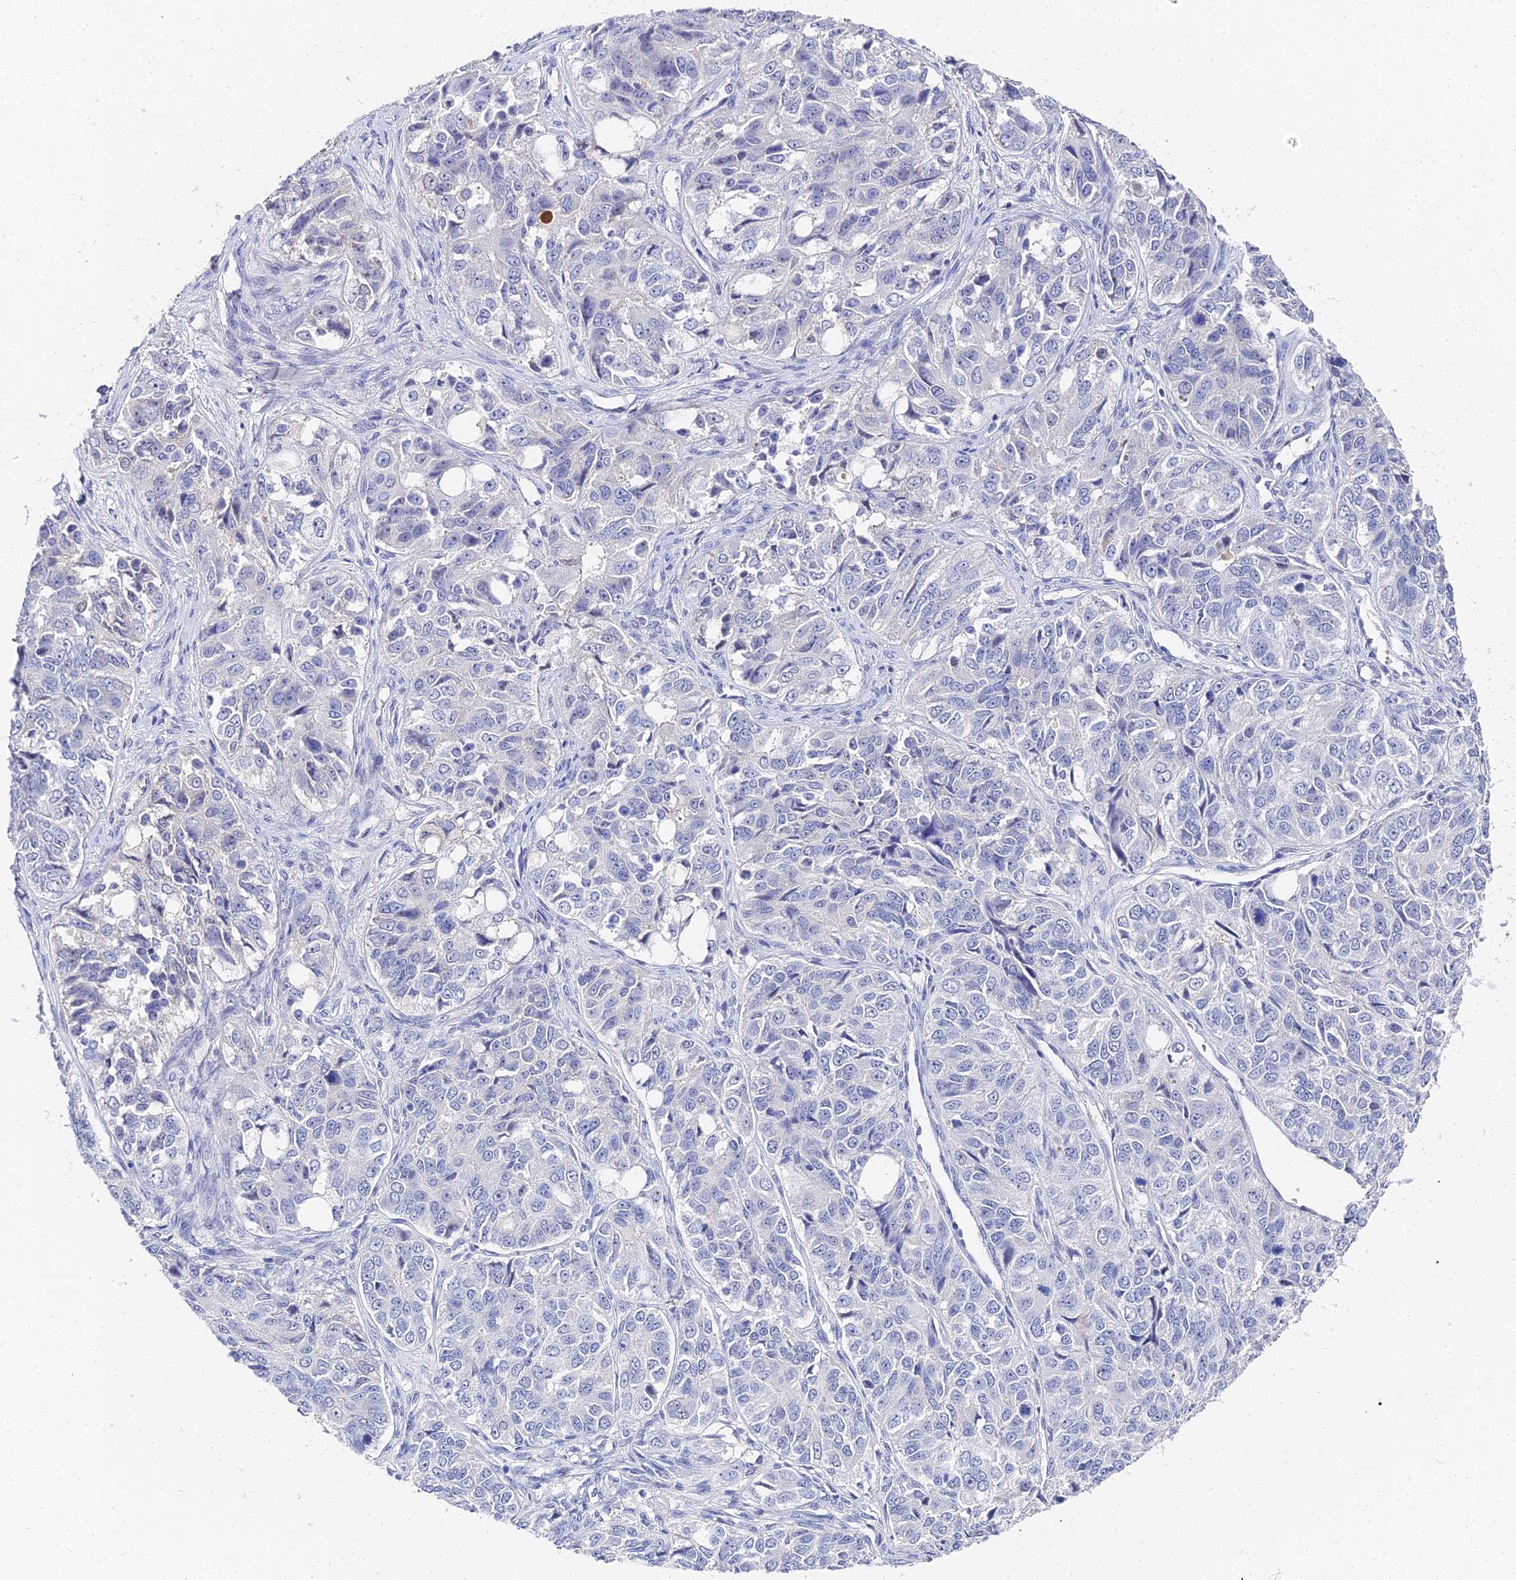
{"staining": {"intensity": "negative", "quantity": "none", "location": "none"}, "tissue": "ovarian cancer", "cell_type": "Tumor cells", "image_type": "cancer", "snomed": [{"axis": "morphology", "description": "Carcinoma, endometroid"}, {"axis": "topography", "description": "Ovary"}], "caption": "High magnification brightfield microscopy of endometroid carcinoma (ovarian) stained with DAB (3,3'-diaminobenzidine) (brown) and counterstained with hematoxylin (blue): tumor cells show no significant expression.", "gene": "KRT17", "patient": {"sex": "female", "age": 51}}